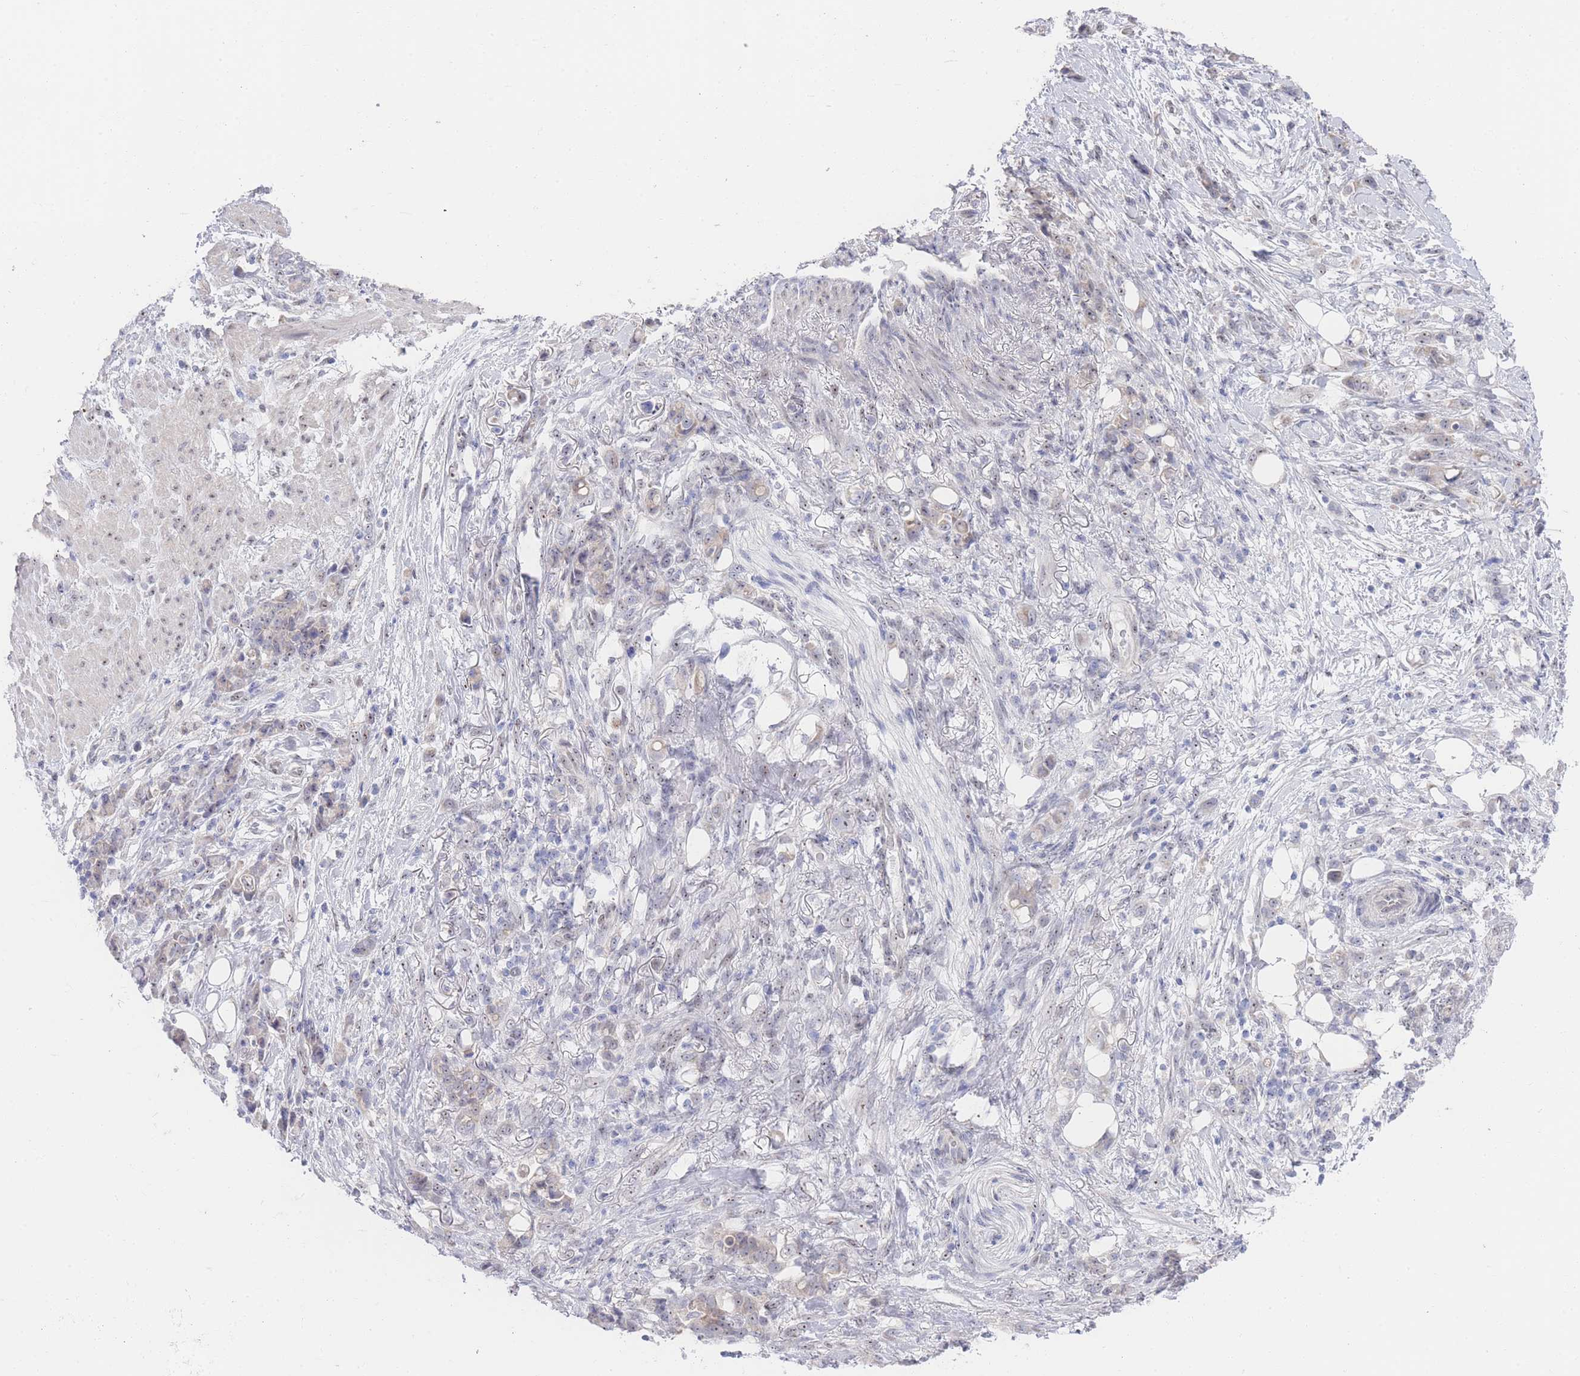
{"staining": {"intensity": "weak", "quantity": "<25%", "location": "nuclear"}, "tissue": "stomach cancer", "cell_type": "Tumor cells", "image_type": "cancer", "snomed": [{"axis": "morphology", "description": "Normal tissue, NOS"}, {"axis": "morphology", "description": "Adenocarcinoma, NOS"}, {"axis": "topography", "description": "Stomach"}], "caption": "Tumor cells are negative for protein expression in human stomach adenocarcinoma.", "gene": "ZNF142", "patient": {"sex": "female", "age": 79}}